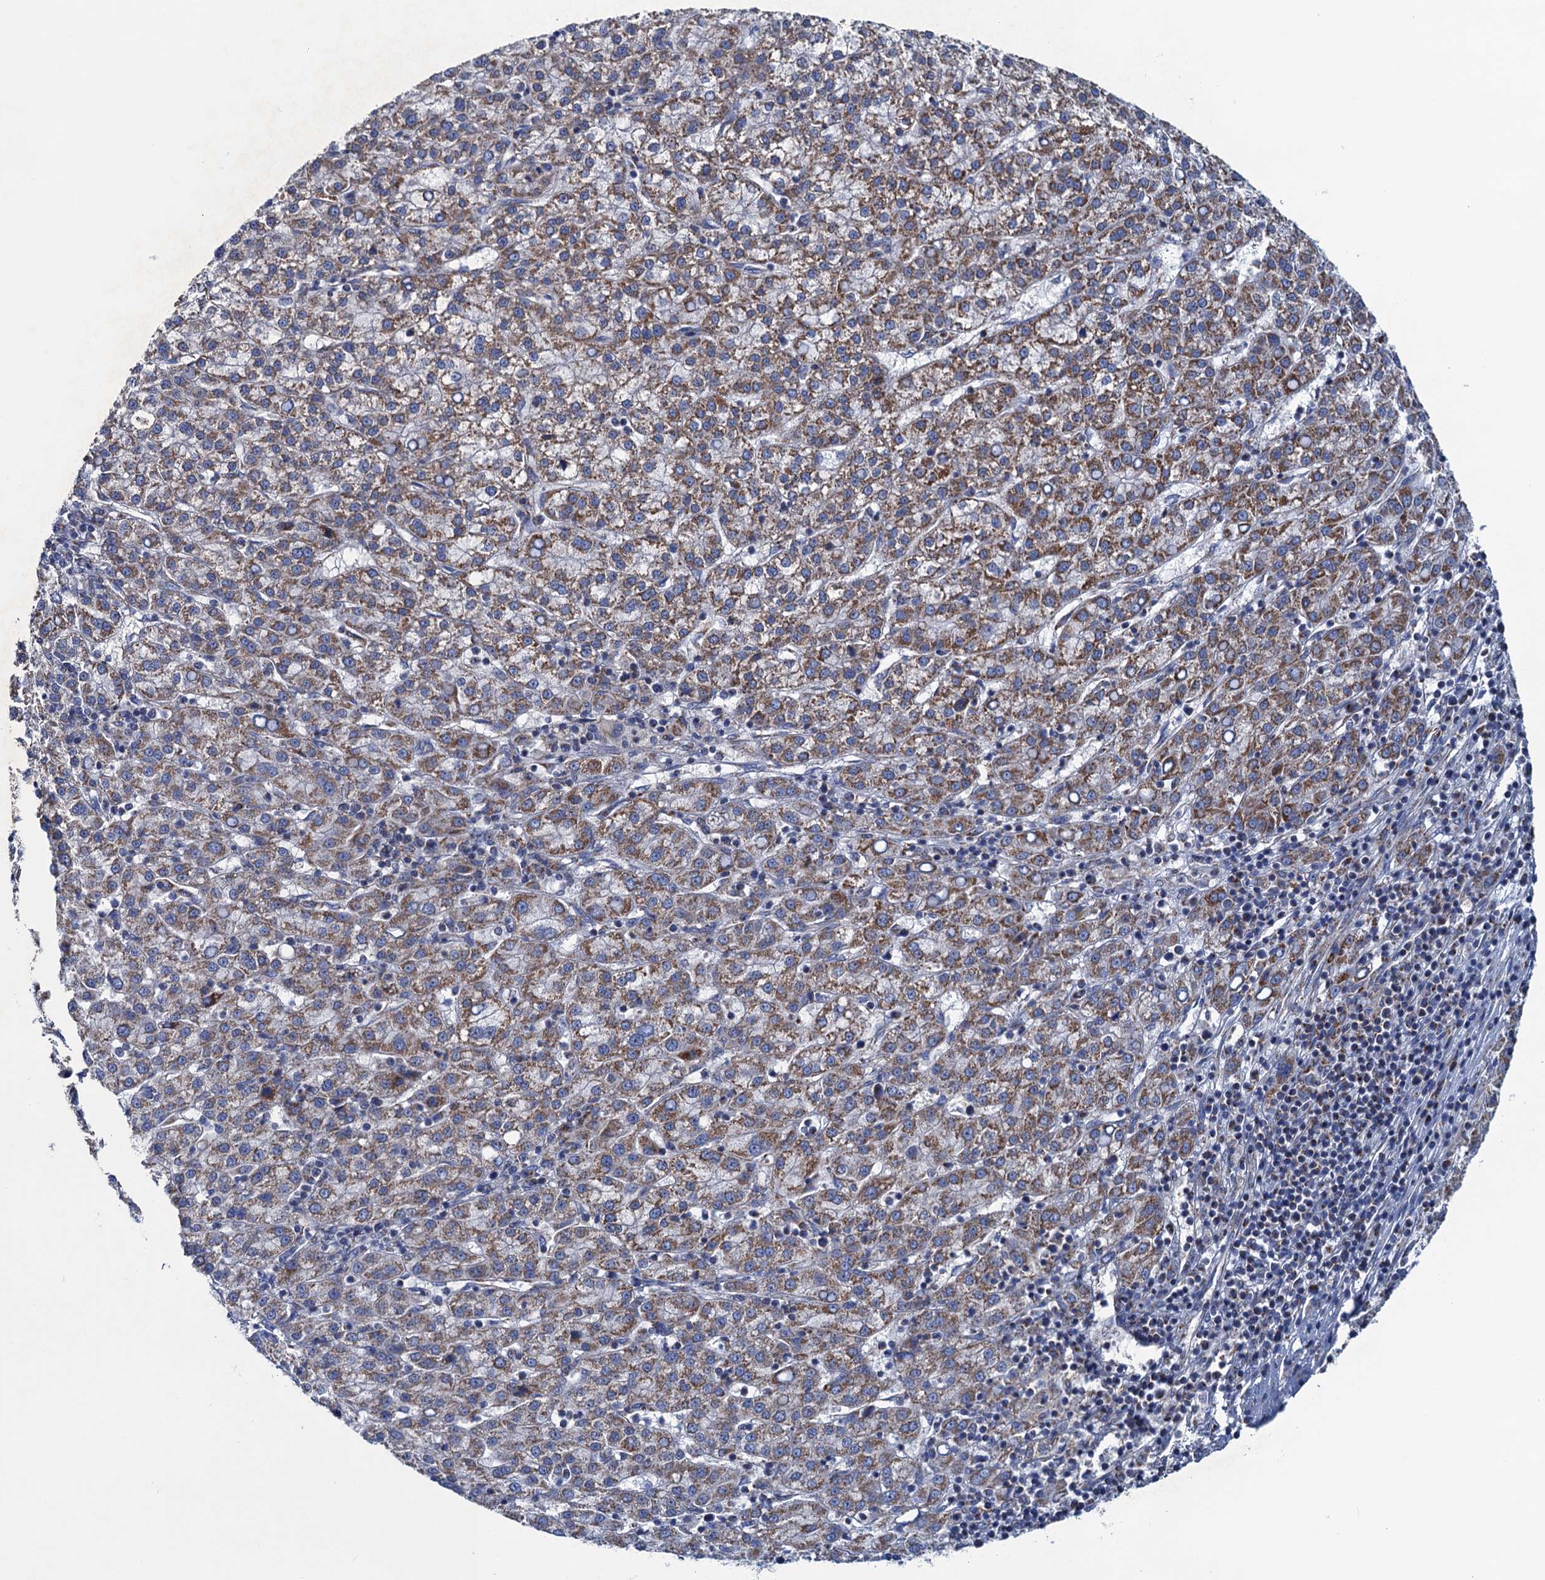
{"staining": {"intensity": "moderate", "quantity": ">75%", "location": "cytoplasmic/membranous"}, "tissue": "liver cancer", "cell_type": "Tumor cells", "image_type": "cancer", "snomed": [{"axis": "morphology", "description": "Carcinoma, Hepatocellular, NOS"}, {"axis": "topography", "description": "Liver"}], "caption": "Liver cancer (hepatocellular carcinoma) stained for a protein exhibits moderate cytoplasmic/membranous positivity in tumor cells.", "gene": "GTPBP3", "patient": {"sex": "female", "age": 58}}